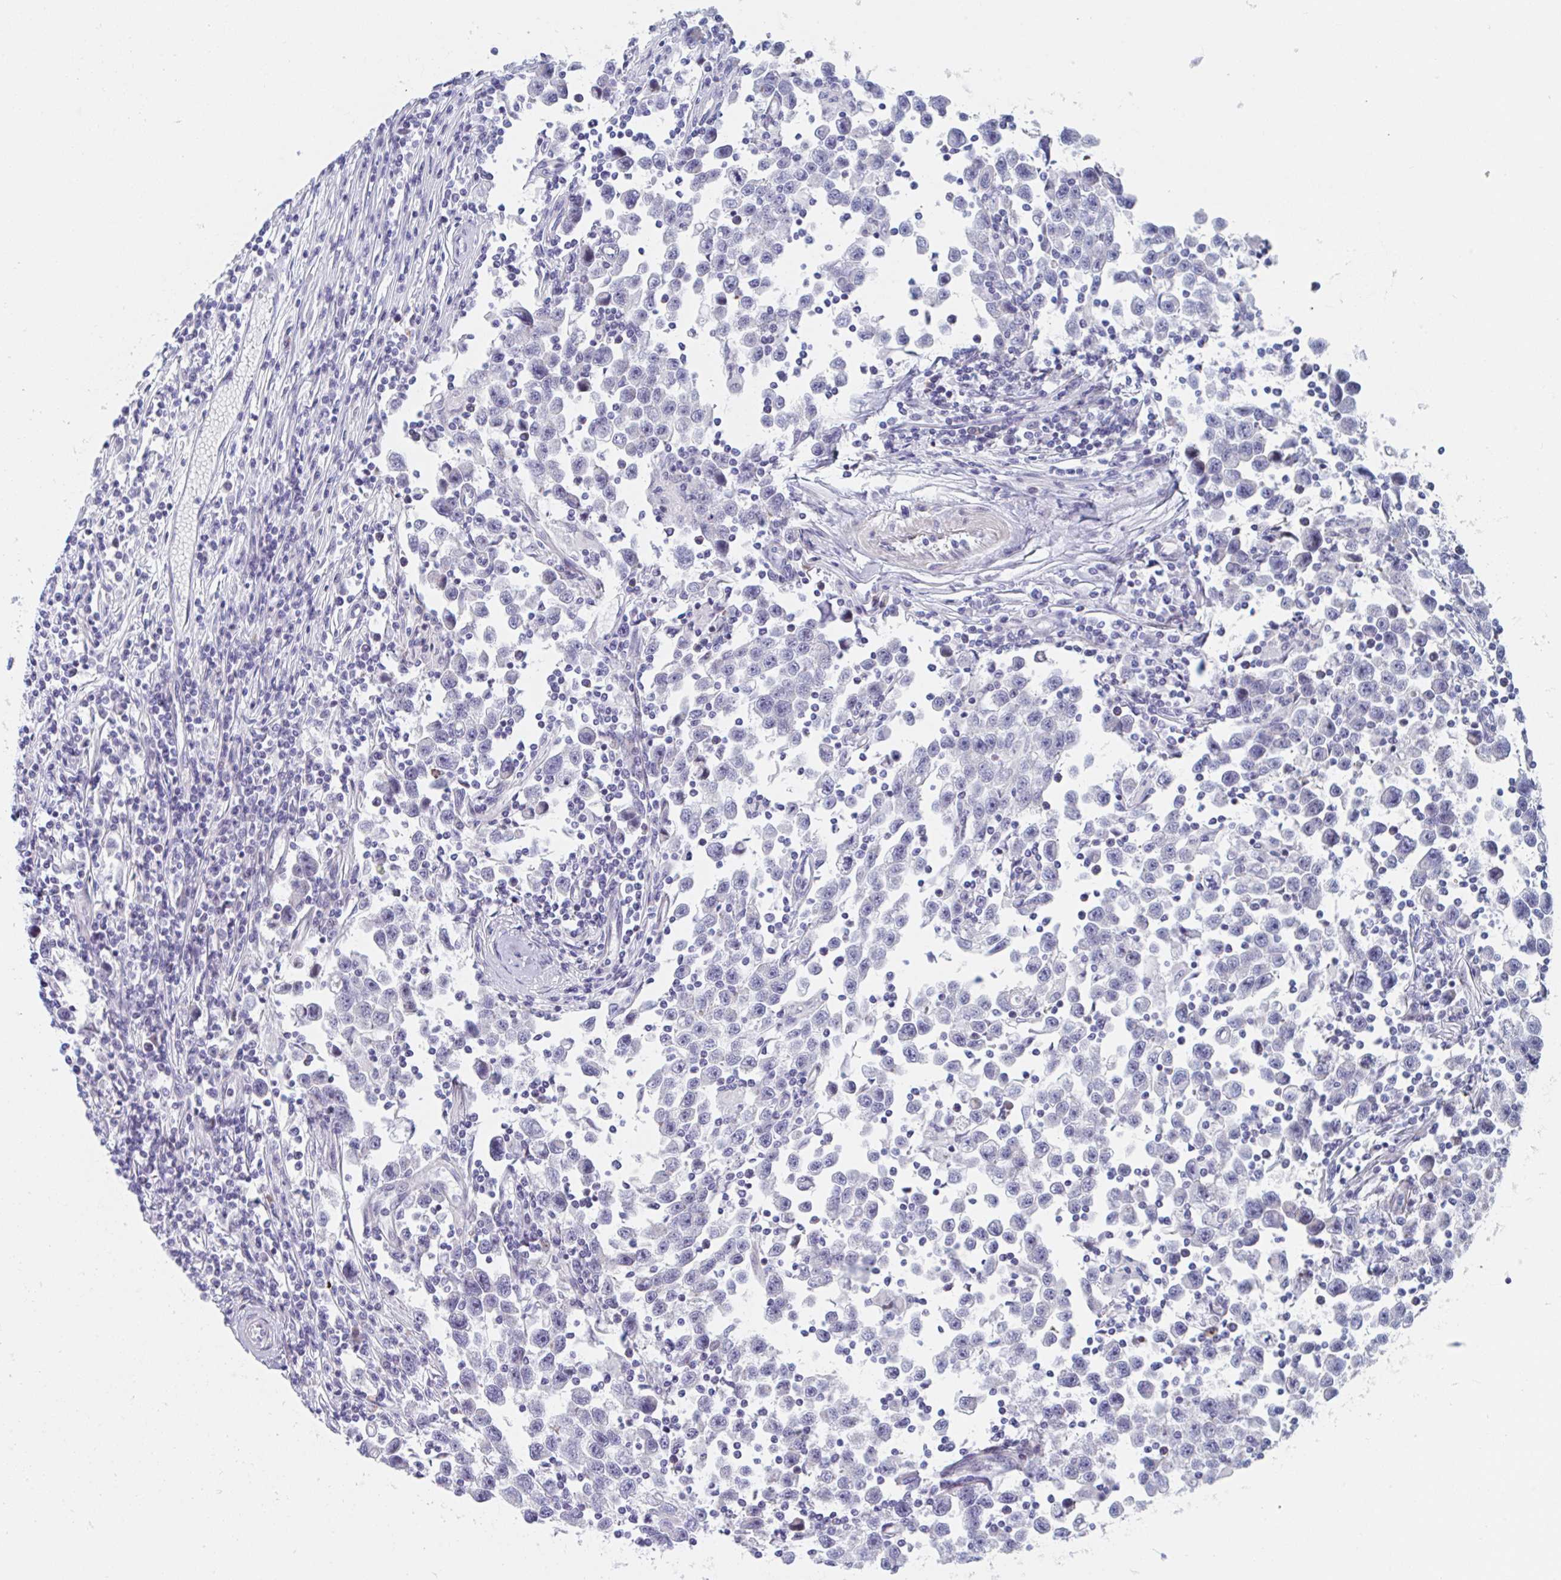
{"staining": {"intensity": "negative", "quantity": "none", "location": "none"}, "tissue": "testis cancer", "cell_type": "Tumor cells", "image_type": "cancer", "snomed": [{"axis": "morphology", "description": "Seminoma, NOS"}, {"axis": "topography", "description": "Testis"}], "caption": "Tumor cells are negative for brown protein staining in testis cancer. (IHC, brightfield microscopy, high magnification).", "gene": "DUXA", "patient": {"sex": "male", "age": 31}}